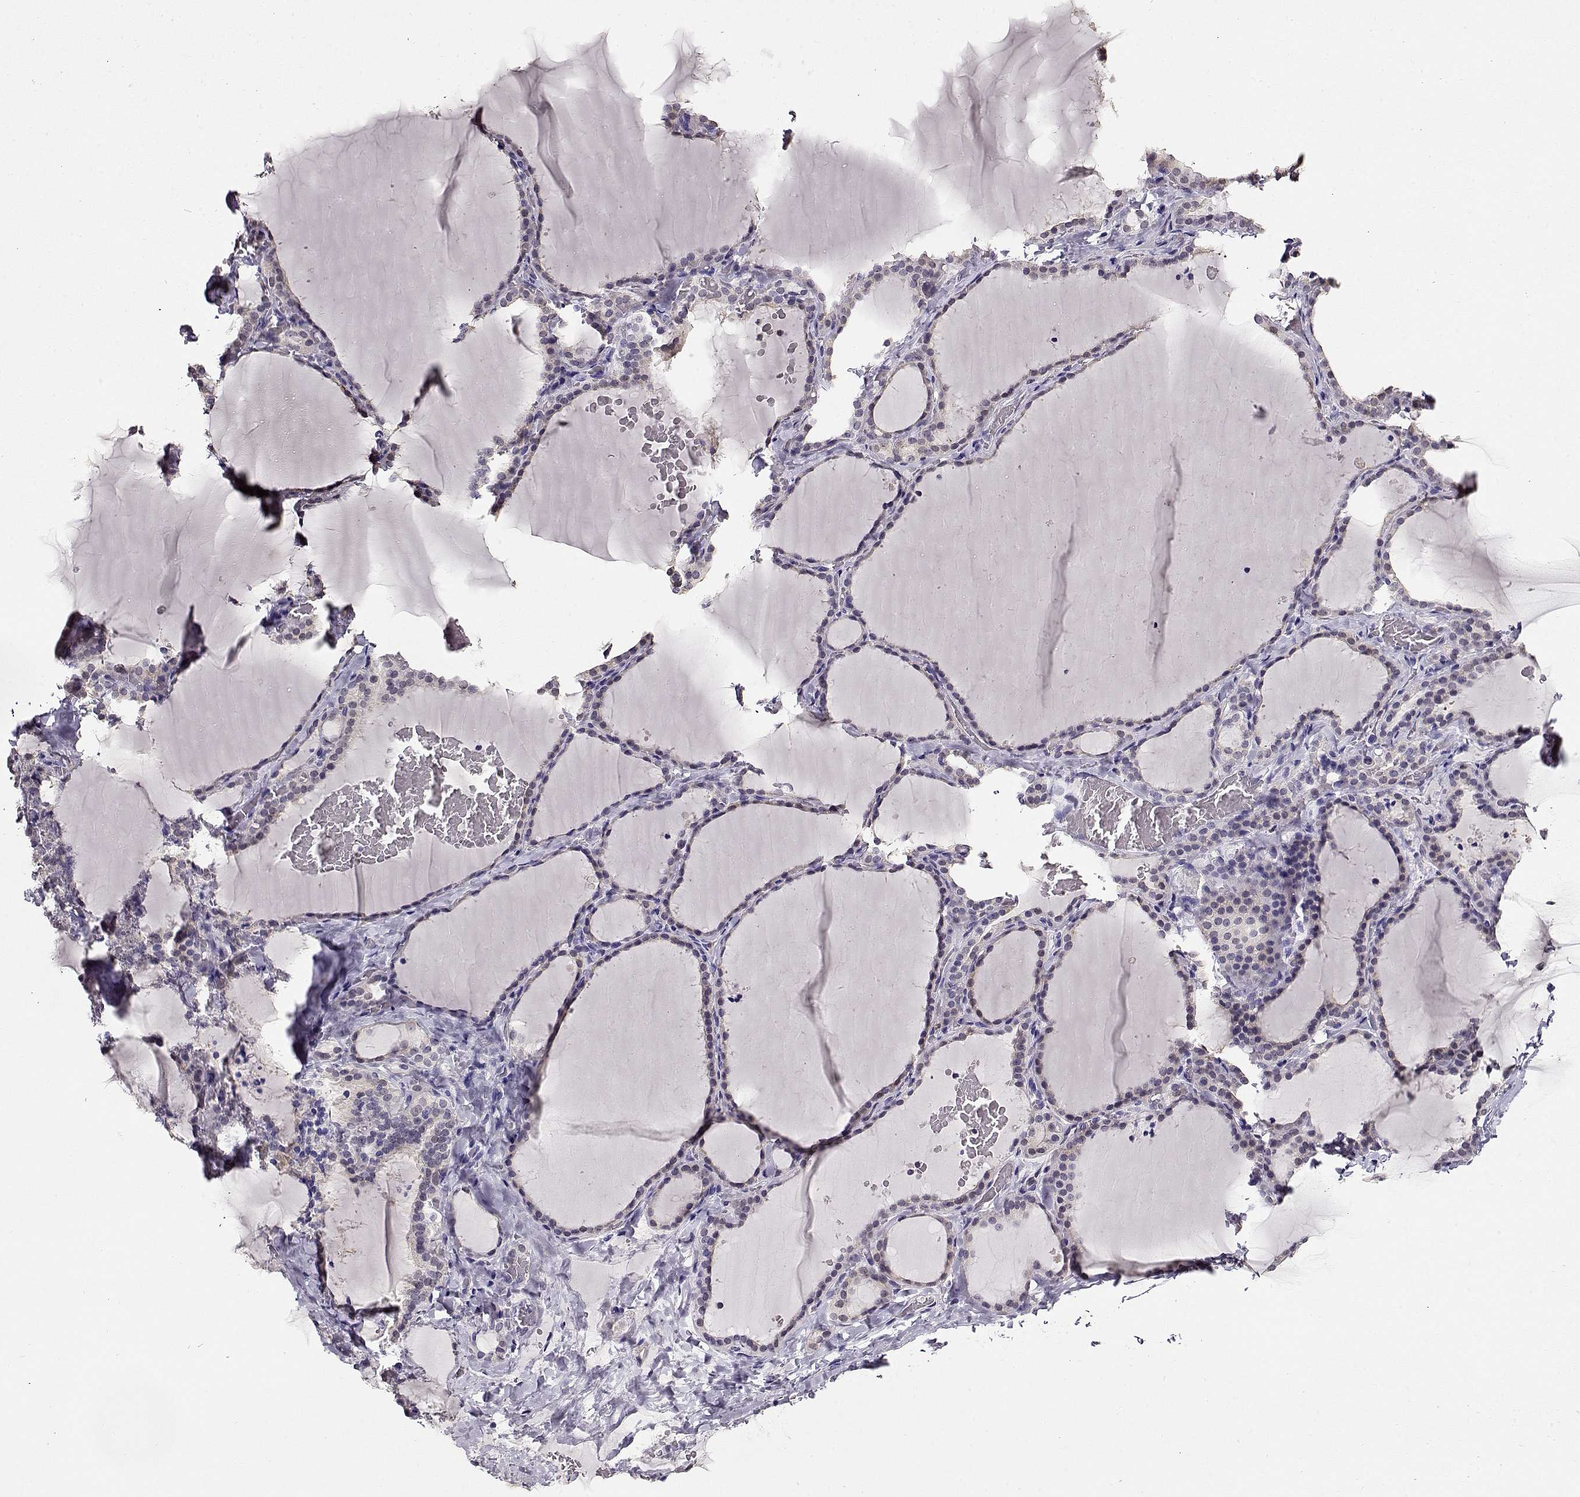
{"staining": {"intensity": "negative", "quantity": "none", "location": "none"}, "tissue": "thyroid gland", "cell_type": "Glandular cells", "image_type": "normal", "snomed": [{"axis": "morphology", "description": "Normal tissue, NOS"}, {"axis": "topography", "description": "Thyroid gland"}], "caption": "DAB (3,3'-diaminobenzidine) immunohistochemical staining of normal human thyroid gland reveals no significant staining in glandular cells.", "gene": "CCR8", "patient": {"sex": "female", "age": 22}}